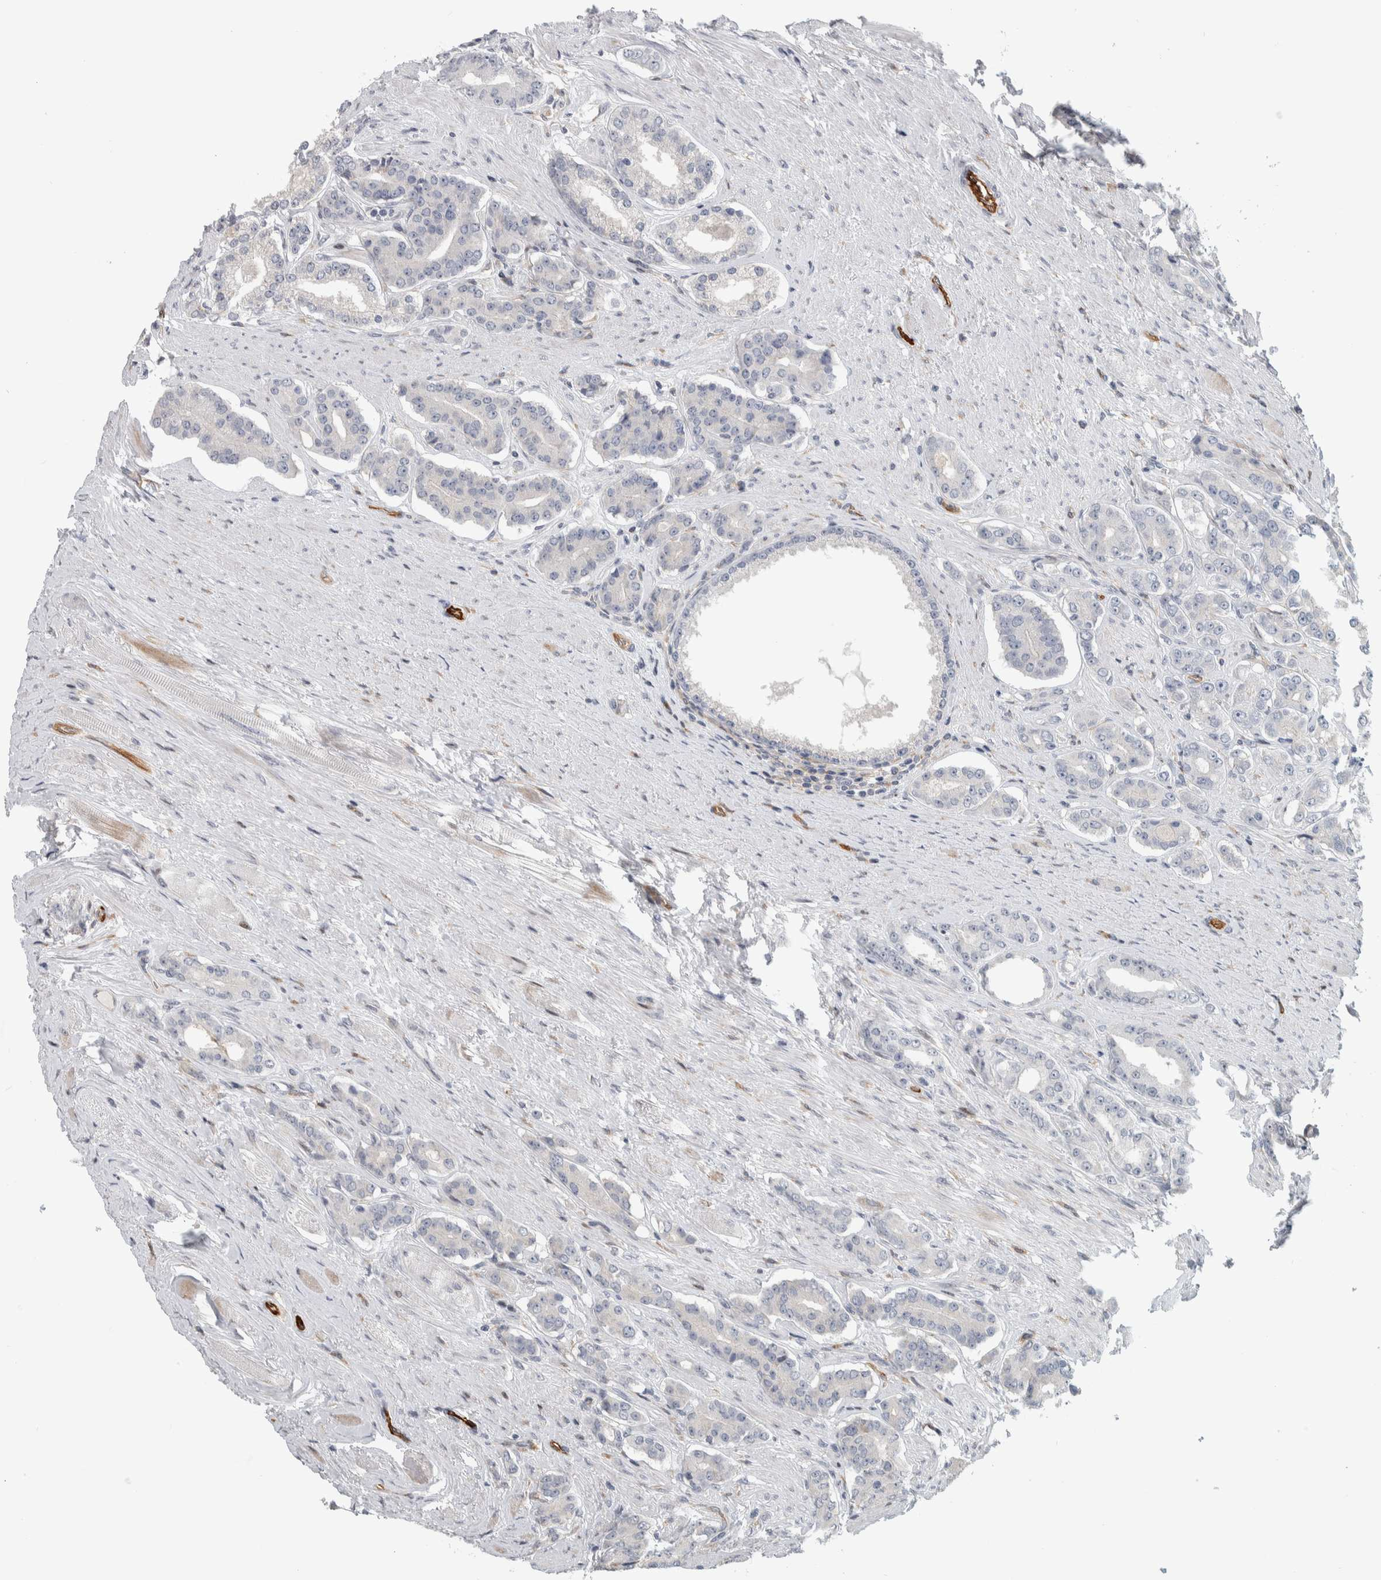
{"staining": {"intensity": "negative", "quantity": "none", "location": "none"}, "tissue": "prostate cancer", "cell_type": "Tumor cells", "image_type": "cancer", "snomed": [{"axis": "morphology", "description": "Adenocarcinoma, High grade"}, {"axis": "topography", "description": "Prostate"}], "caption": "DAB immunohistochemical staining of prostate cancer (adenocarcinoma (high-grade)) shows no significant expression in tumor cells.", "gene": "MSL1", "patient": {"sex": "male", "age": 71}}